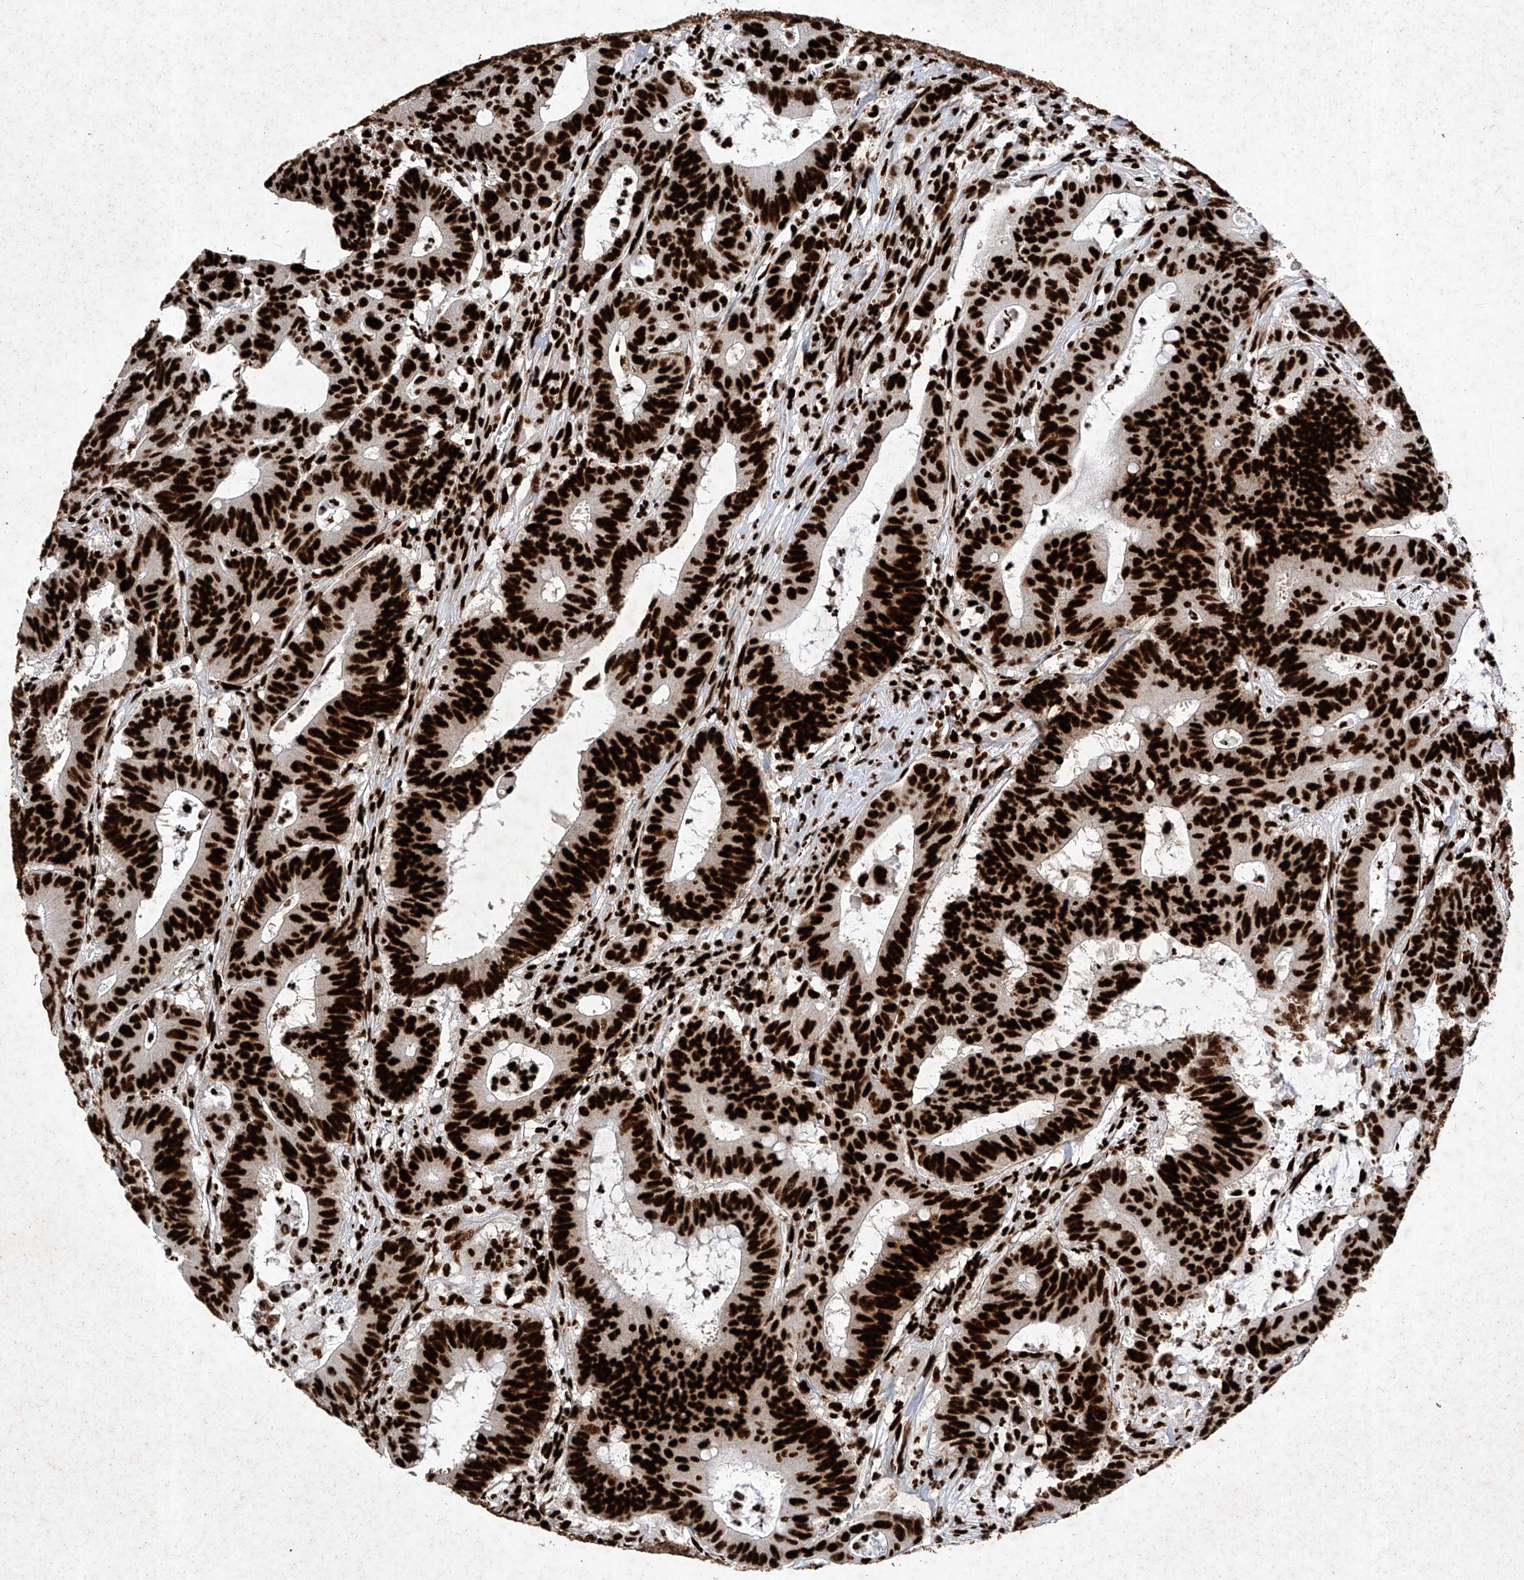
{"staining": {"intensity": "strong", "quantity": ">75%", "location": "nuclear"}, "tissue": "colorectal cancer", "cell_type": "Tumor cells", "image_type": "cancer", "snomed": [{"axis": "morphology", "description": "Adenocarcinoma, NOS"}, {"axis": "topography", "description": "Colon"}], "caption": "Protein expression analysis of human colorectal cancer reveals strong nuclear staining in approximately >75% of tumor cells.", "gene": "SRSF6", "patient": {"sex": "male", "age": 45}}